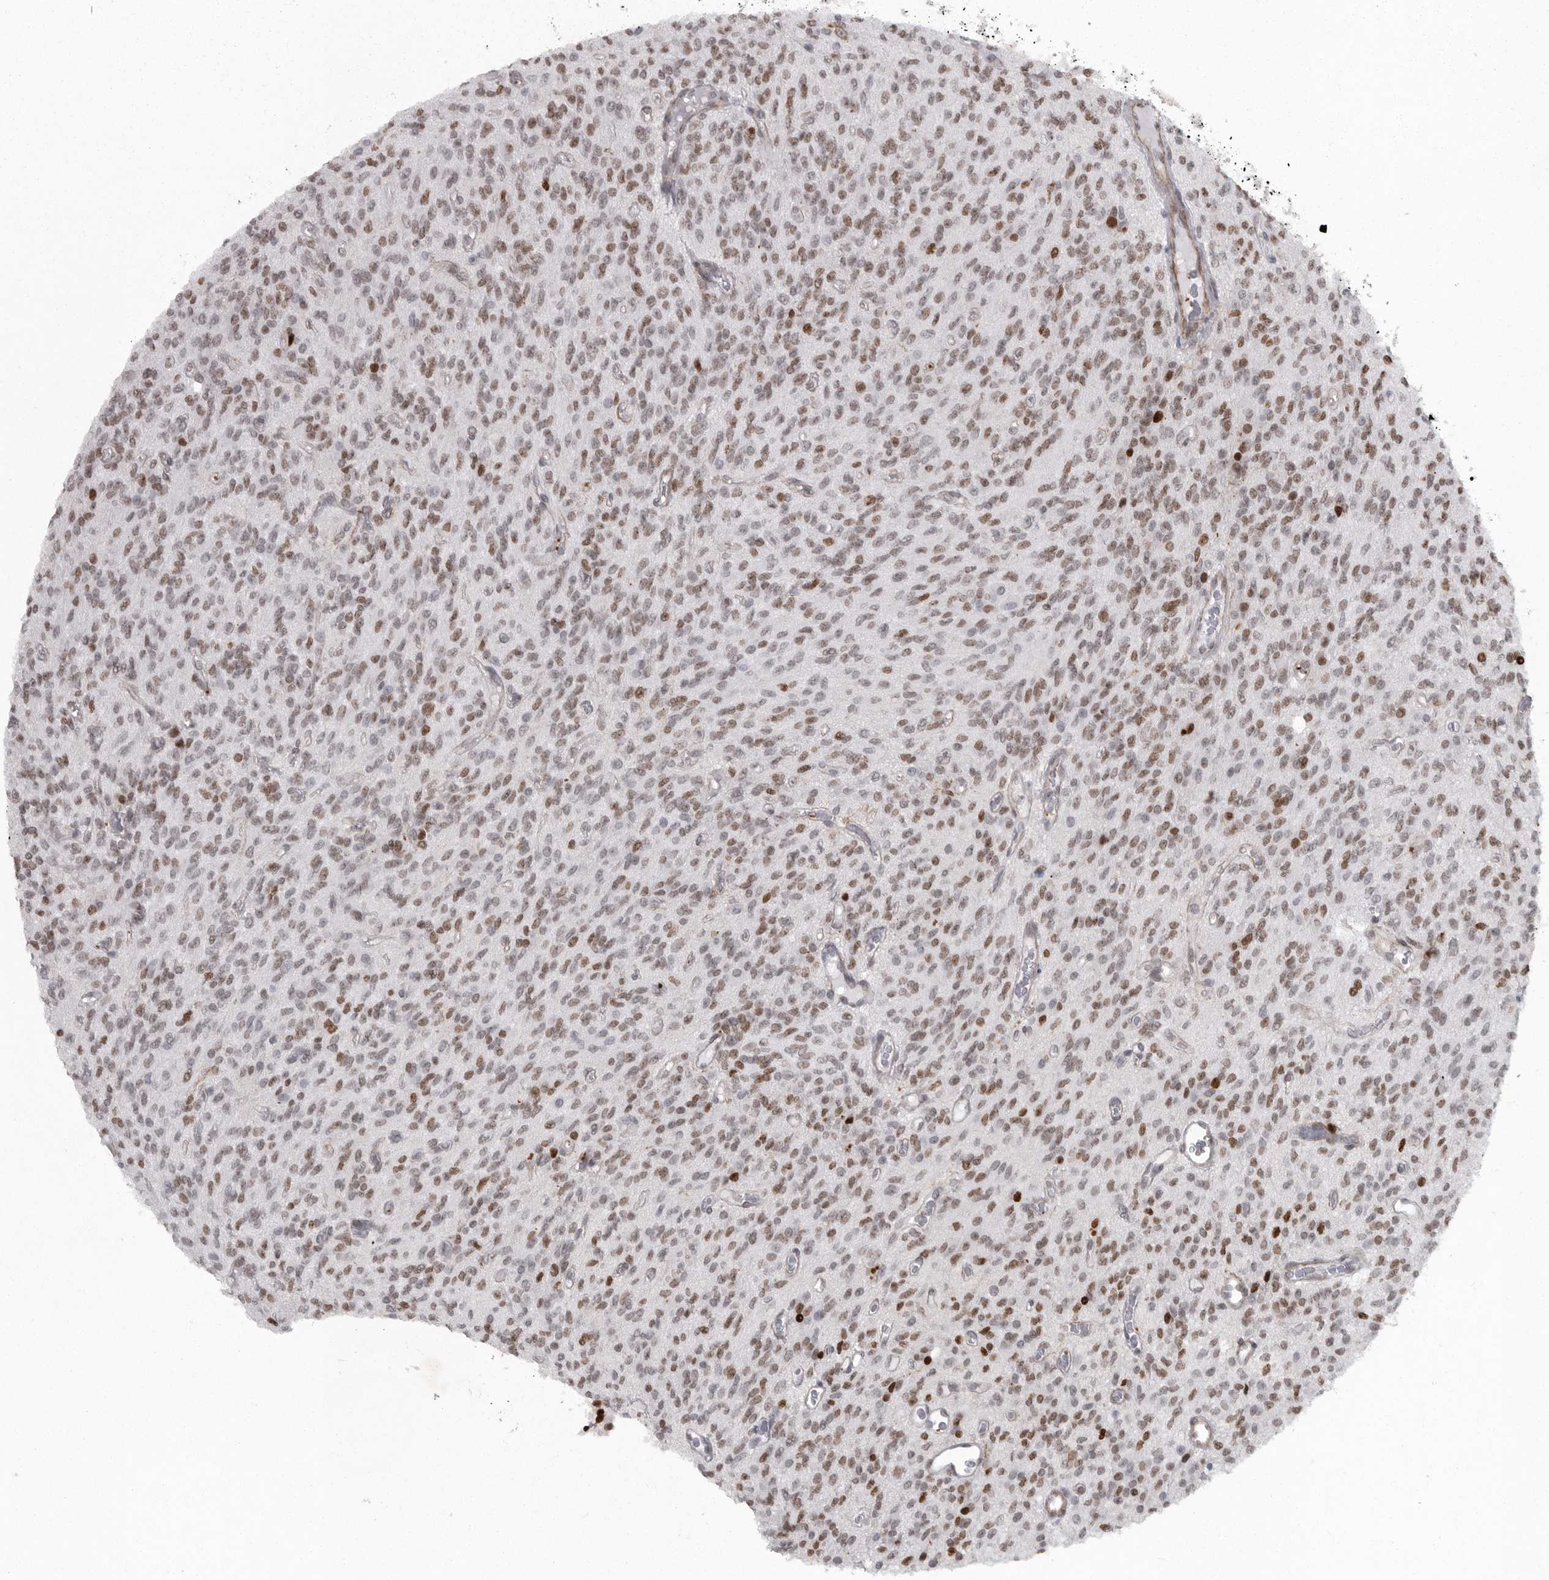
{"staining": {"intensity": "moderate", "quantity": ">75%", "location": "nuclear"}, "tissue": "glioma", "cell_type": "Tumor cells", "image_type": "cancer", "snomed": [{"axis": "morphology", "description": "Glioma, malignant, High grade"}, {"axis": "topography", "description": "Brain"}], "caption": "Moderate nuclear protein positivity is appreciated in about >75% of tumor cells in malignant high-grade glioma.", "gene": "HMGN3", "patient": {"sex": "male", "age": 34}}